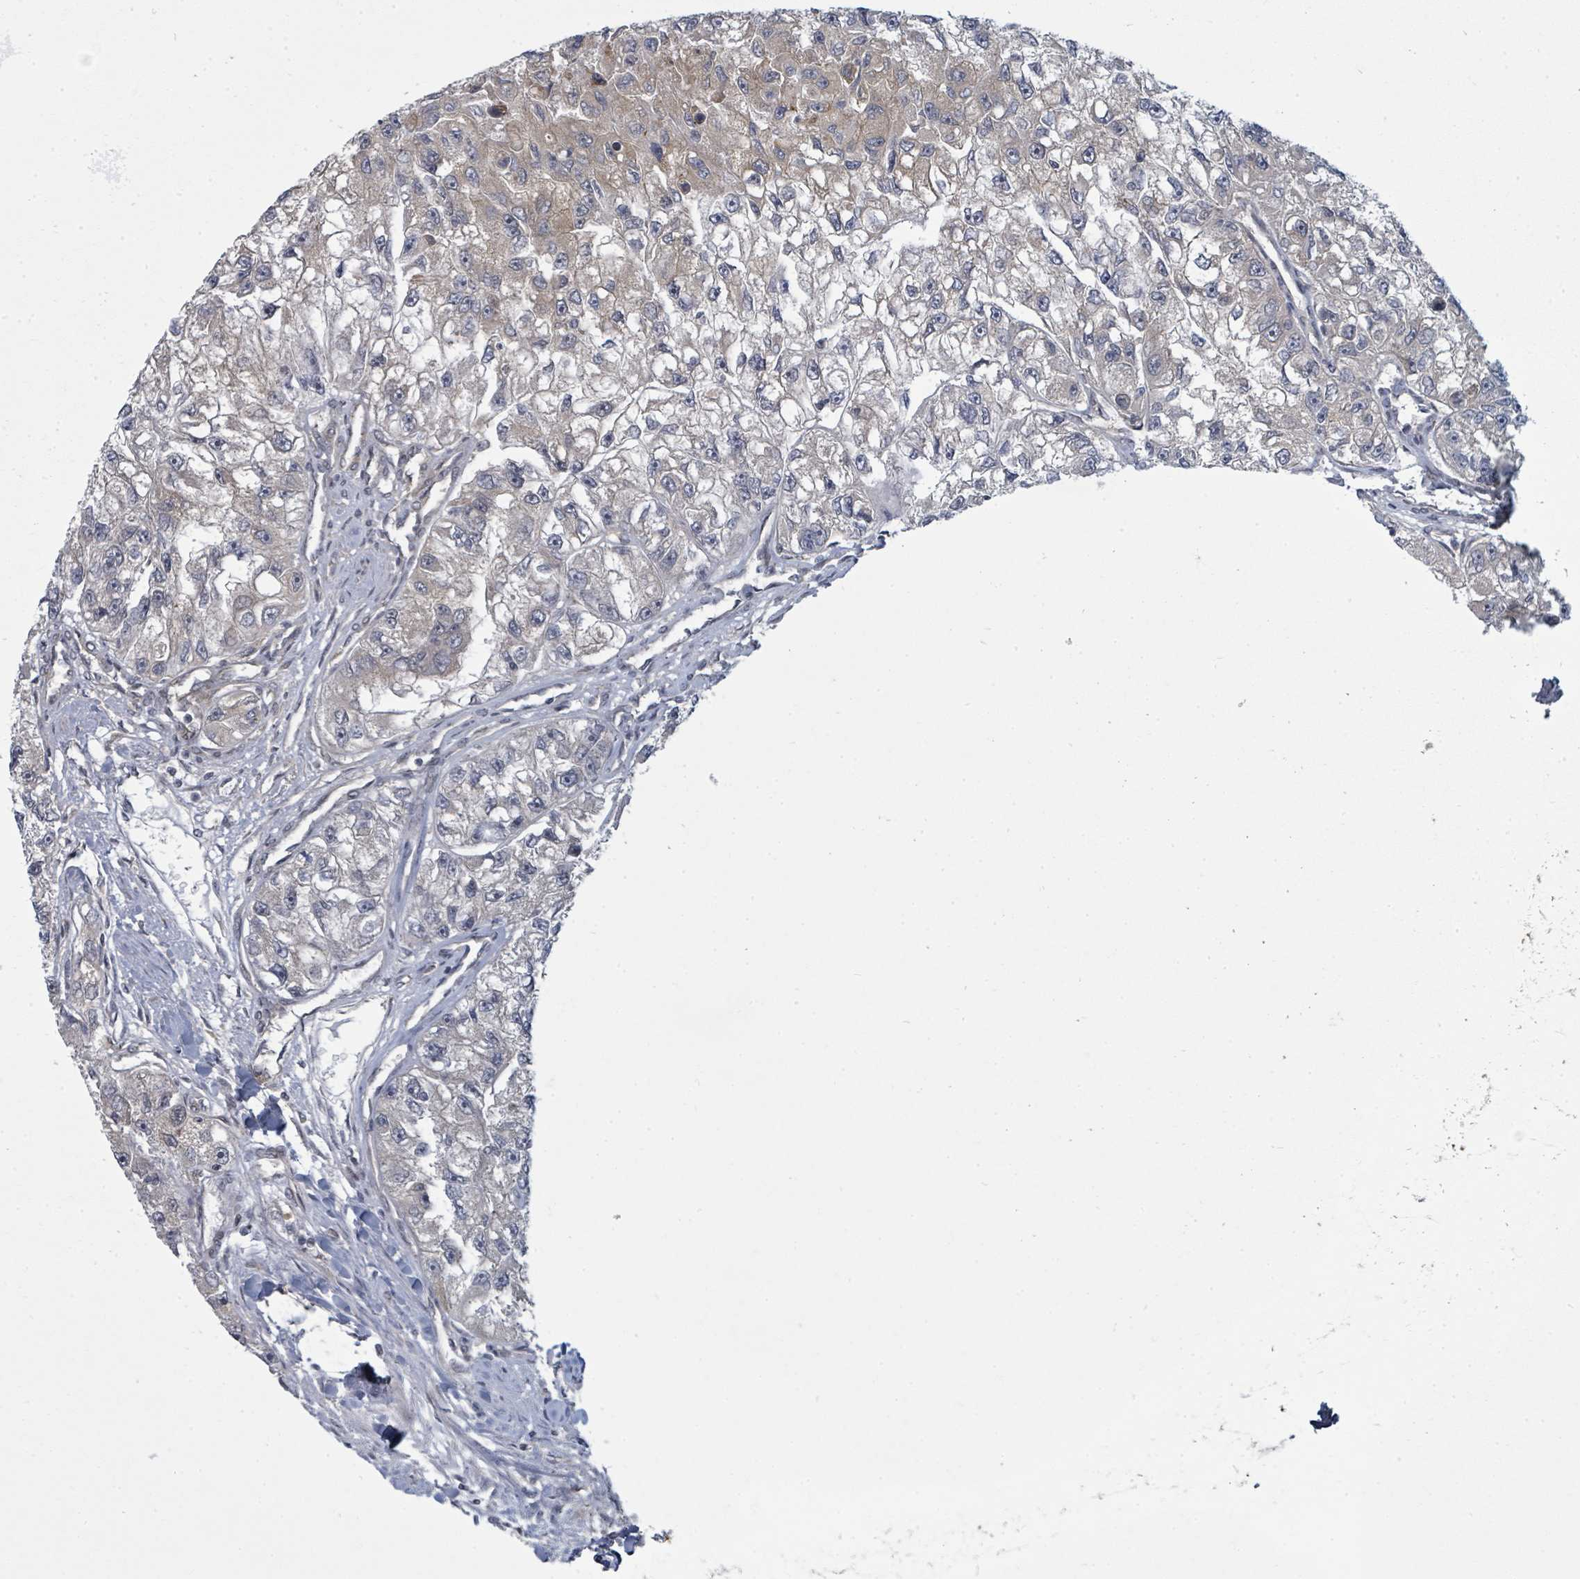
{"staining": {"intensity": "weak", "quantity": "25%-75%", "location": "cytoplasmic/membranous"}, "tissue": "renal cancer", "cell_type": "Tumor cells", "image_type": "cancer", "snomed": [{"axis": "morphology", "description": "Adenocarcinoma, NOS"}, {"axis": "topography", "description": "Kidney"}], "caption": "Tumor cells display weak cytoplasmic/membranous positivity in about 25%-75% of cells in renal cancer.", "gene": "PSMG2", "patient": {"sex": "male", "age": 63}}